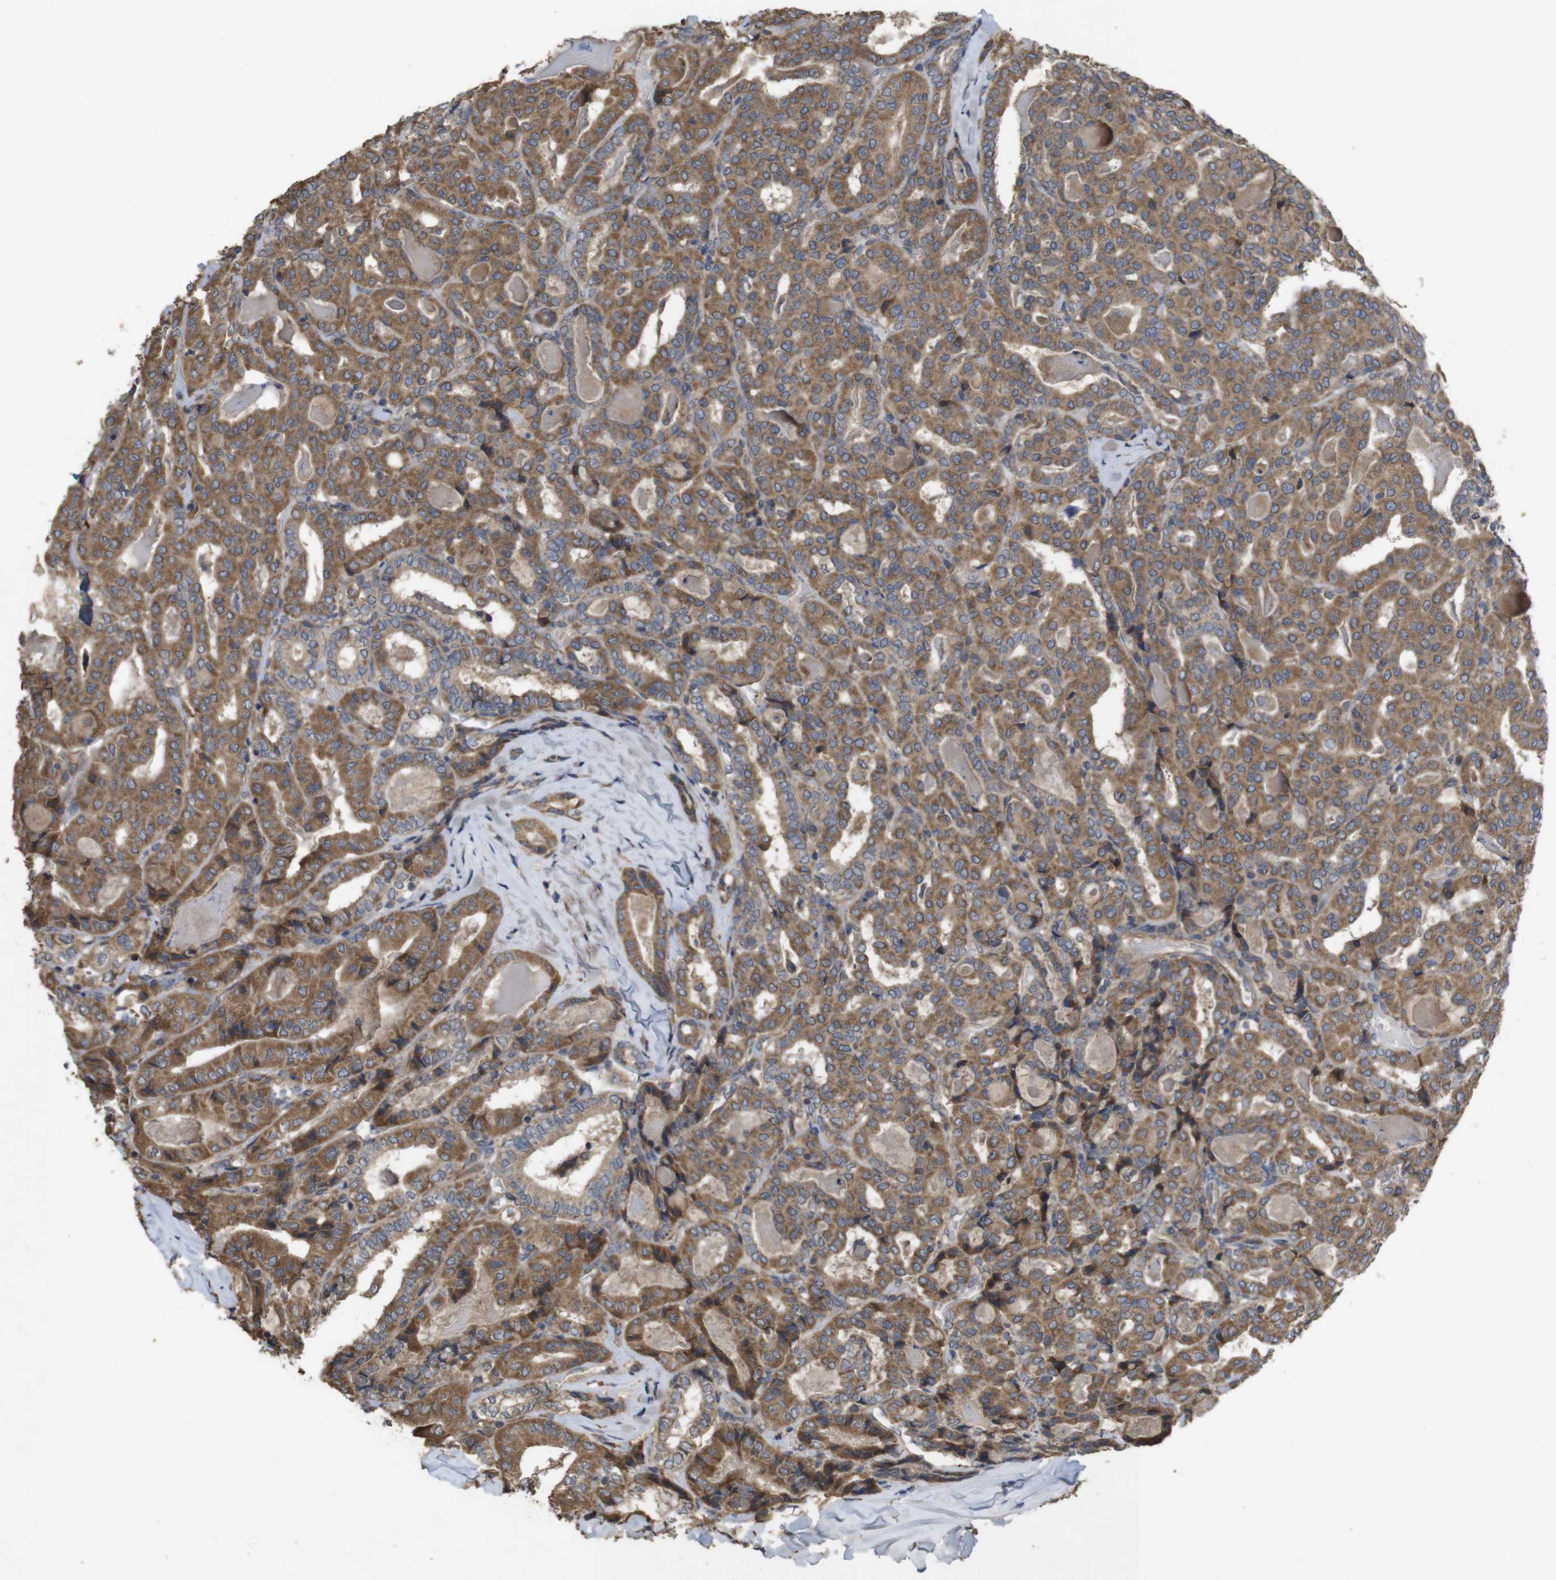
{"staining": {"intensity": "moderate", "quantity": ">75%", "location": "cytoplasmic/membranous"}, "tissue": "thyroid cancer", "cell_type": "Tumor cells", "image_type": "cancer", "snomed": [{"axis": "morphology", "description": "Papillary adenocarcinoma, NOS"}, {"axis": "topography", "description": "Thyroid gland"}], "caption": "Moderate cytoplasmic/membranous positivity for a protein is appreciated in about >75% of tumor cells of thyroid papillary adenocarcinoma using immunohistochemistry (IHC).", "gene": "KCNS3", "patient": {"sex": "female", "age": 42}}